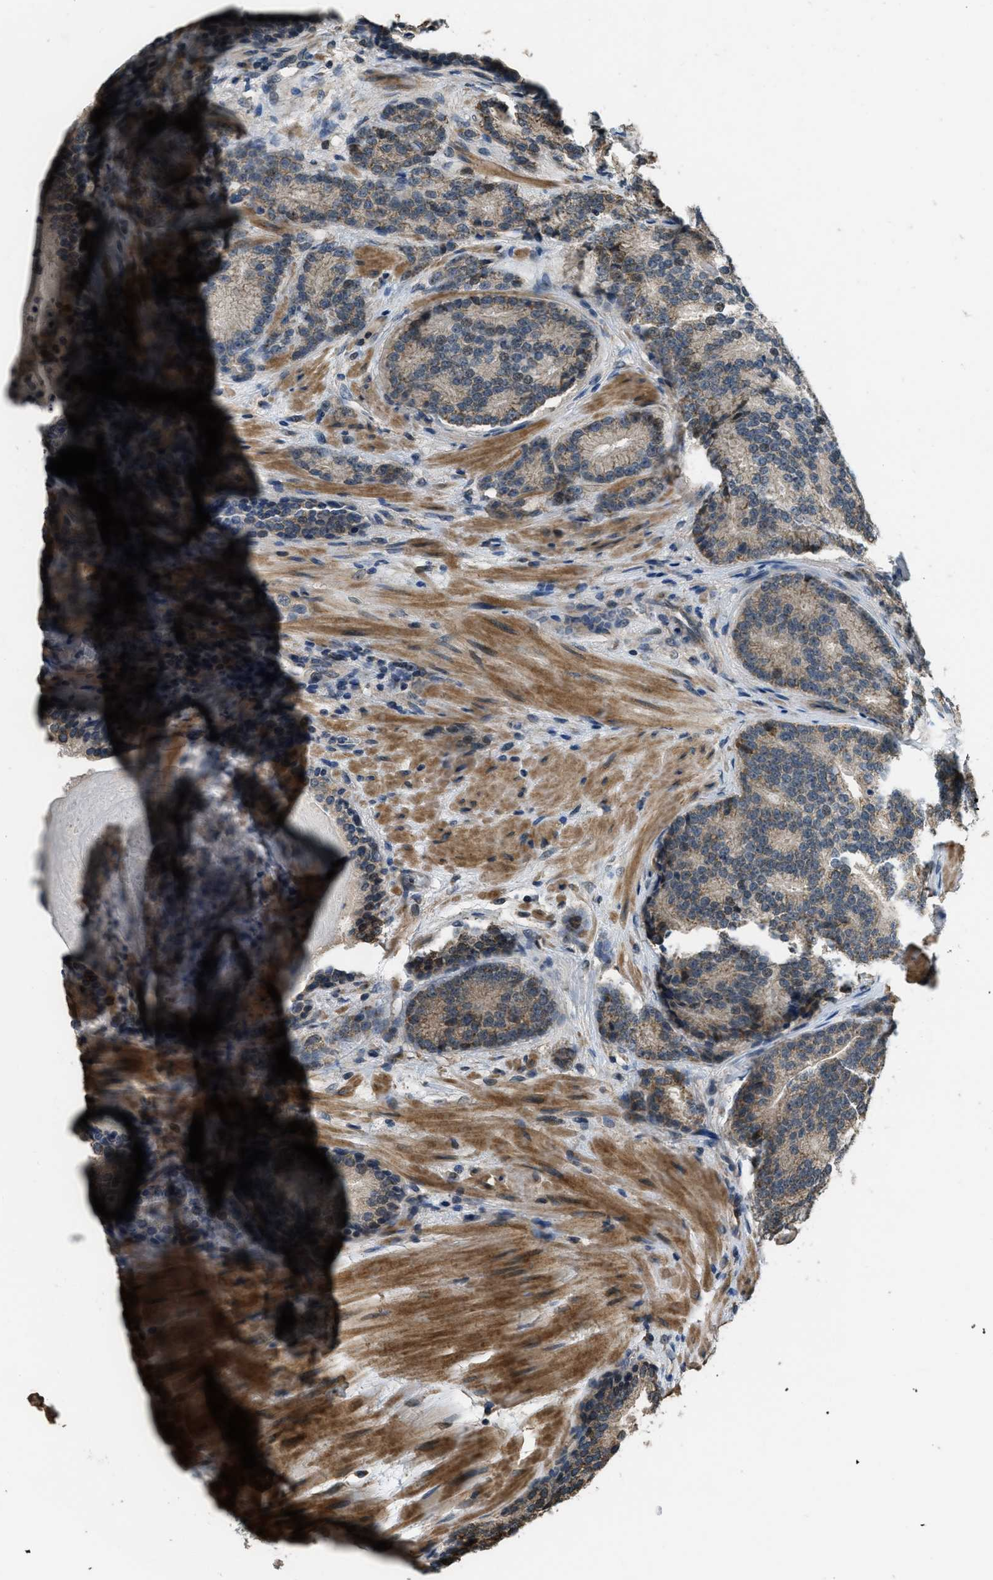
{"staining": {"intensity": "weak", "quantity": ">75%", "location": "cytoplasmic/membranous,nuclear"}, "tissue": "prostate cancer", "cell_type": "Tumor cells", "image_type": "cancer", "snomed": [{"axis": "morphology", "description": "Adenocarcinoma, High grade"}, {"axis": "topography", "description": "Prostate"}], "caption": "Protein expression by IHC reveals weak cytoplasmic/membranous and nuclear positivity in approximately >75% of tumor cells in prostate cancer (high-grade adenocarcinoma).", "gene": "NAT1", "patient": {"sex": "male", "age": 61}}